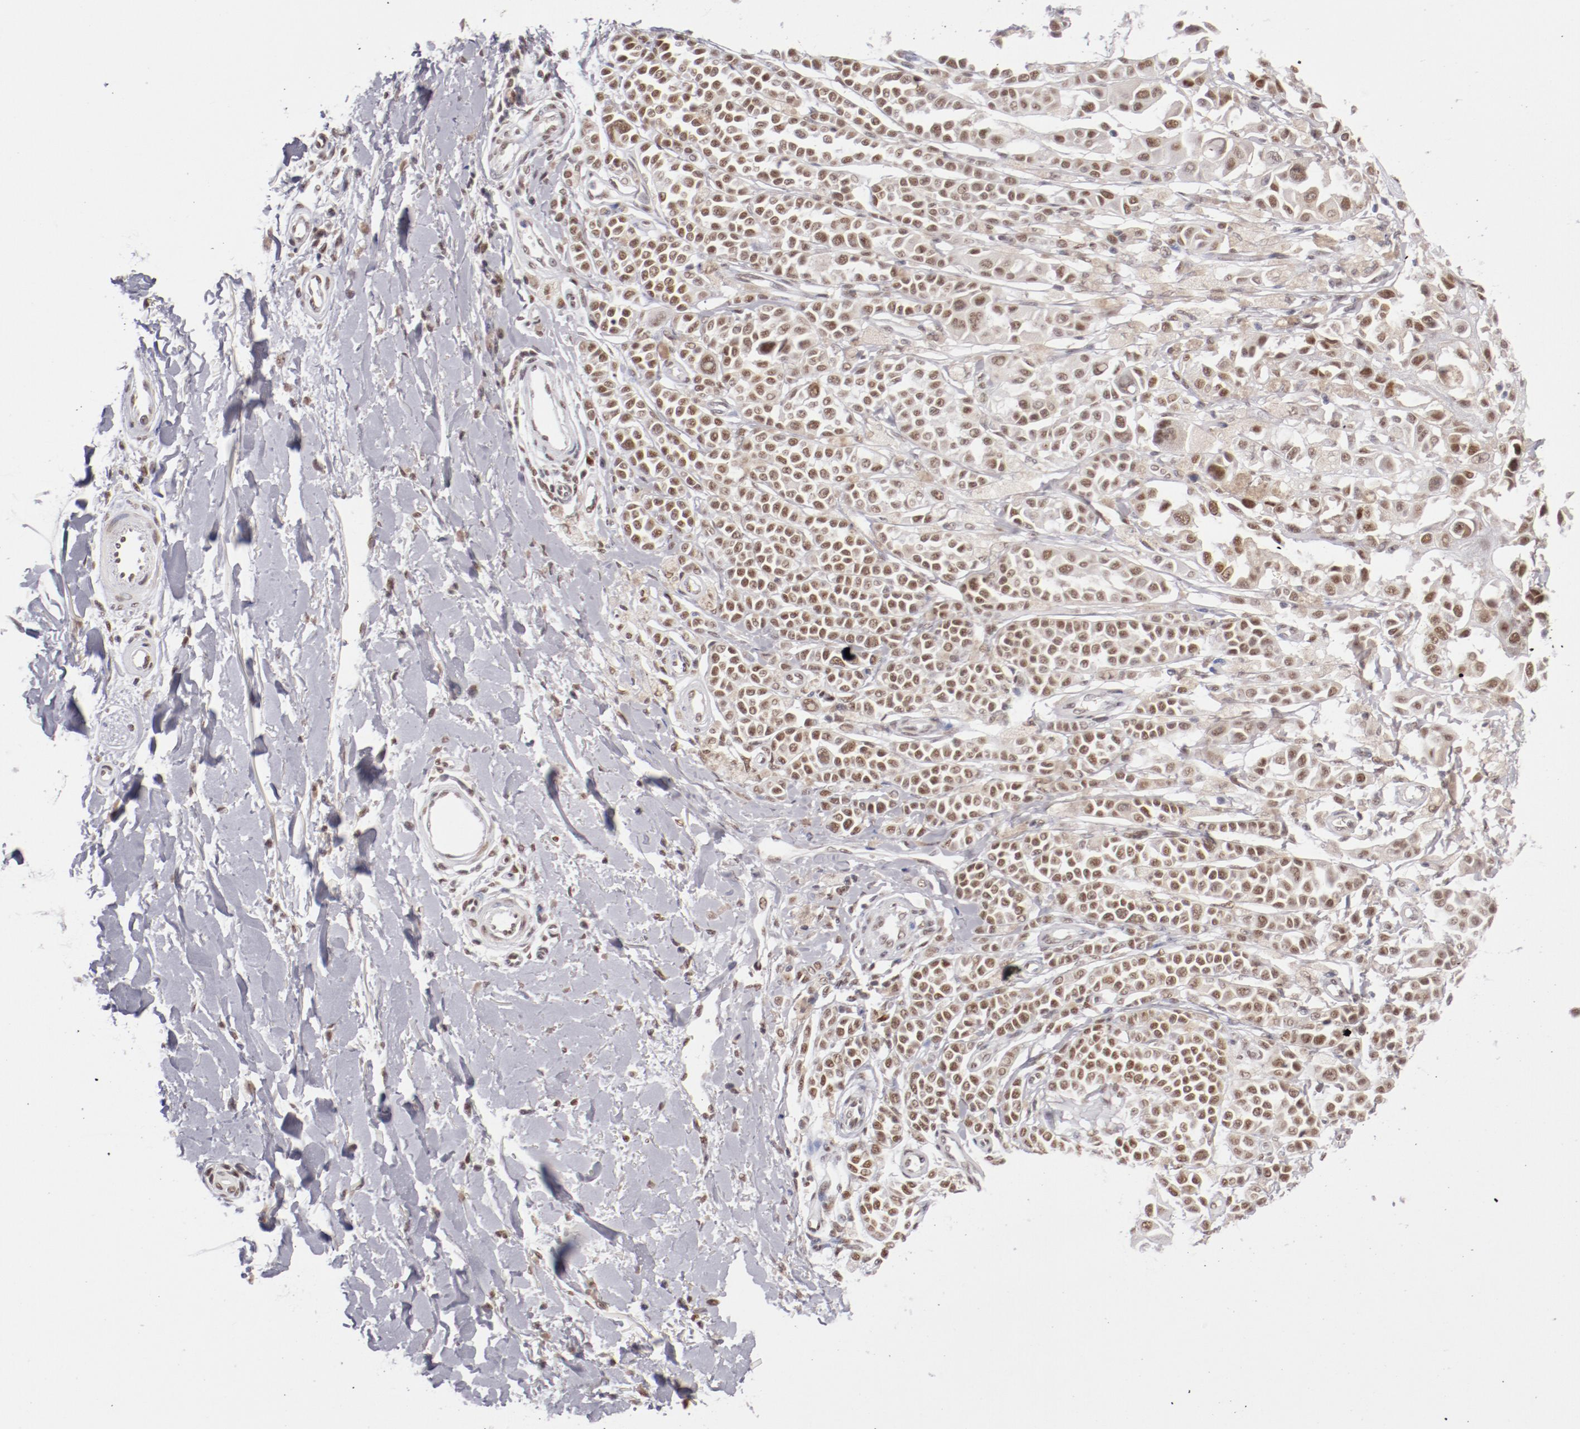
{"staining": {"intensity": "moderate", "quantity": ">75%", "location": "nuclear"}, "tissue": "melanoma", "cell_type": "Tumor cells", "image_type": "cancer", "snomed": [{"axis": "morphology", "description": "Malignant melanoma, NOS"}, {"axis": "topography", "description": "Skin"}], "caption": "Melanoma stained with DAB (3,3'-diaminobenzidine) immunohistochemistry (IHC) exhibits medium levels of moderate nuclear expression in about >75% of tumor cells.", "gene": "TFAP4", "patient": {"sex": "female", "age": 38}}